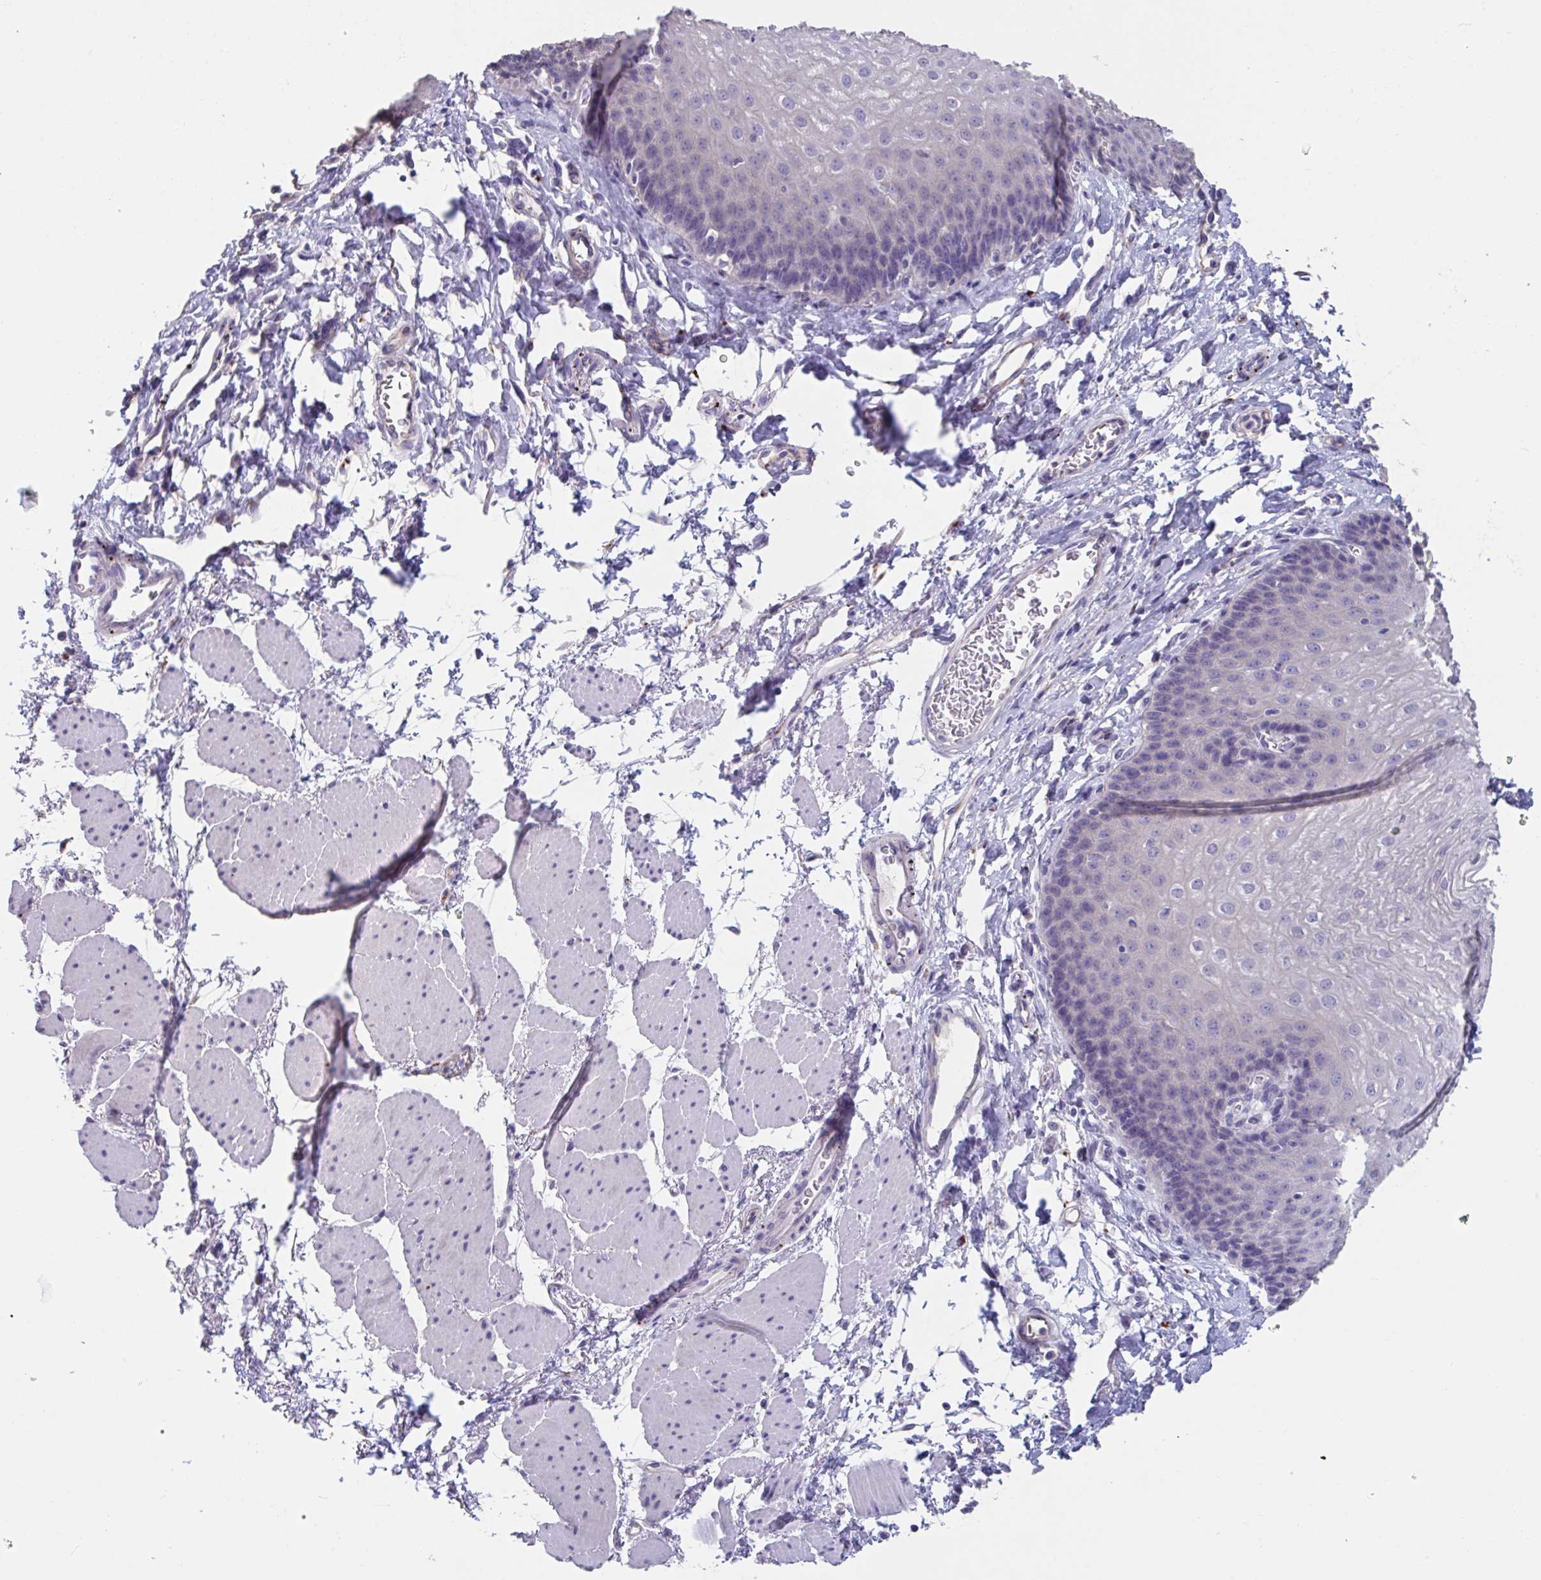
{"staining": {"intensity": "negative", "quantity": "none", "location": "none"}, "tissue": "esophagus", "cell_type": "Squamous epithelial cells", "image_type": "normal", "snomed": [{"axis": "morphology", "description": "Normal tissue, NOS"}, {"axis": "topography", "description": "Esophagus"}], "caption": "Immunohistochemical staining of normal esophagus displays no significant expression in squamous epithelial cells.", "gene": "GPR162", "patient": {"sex": "female", "age": 81}}